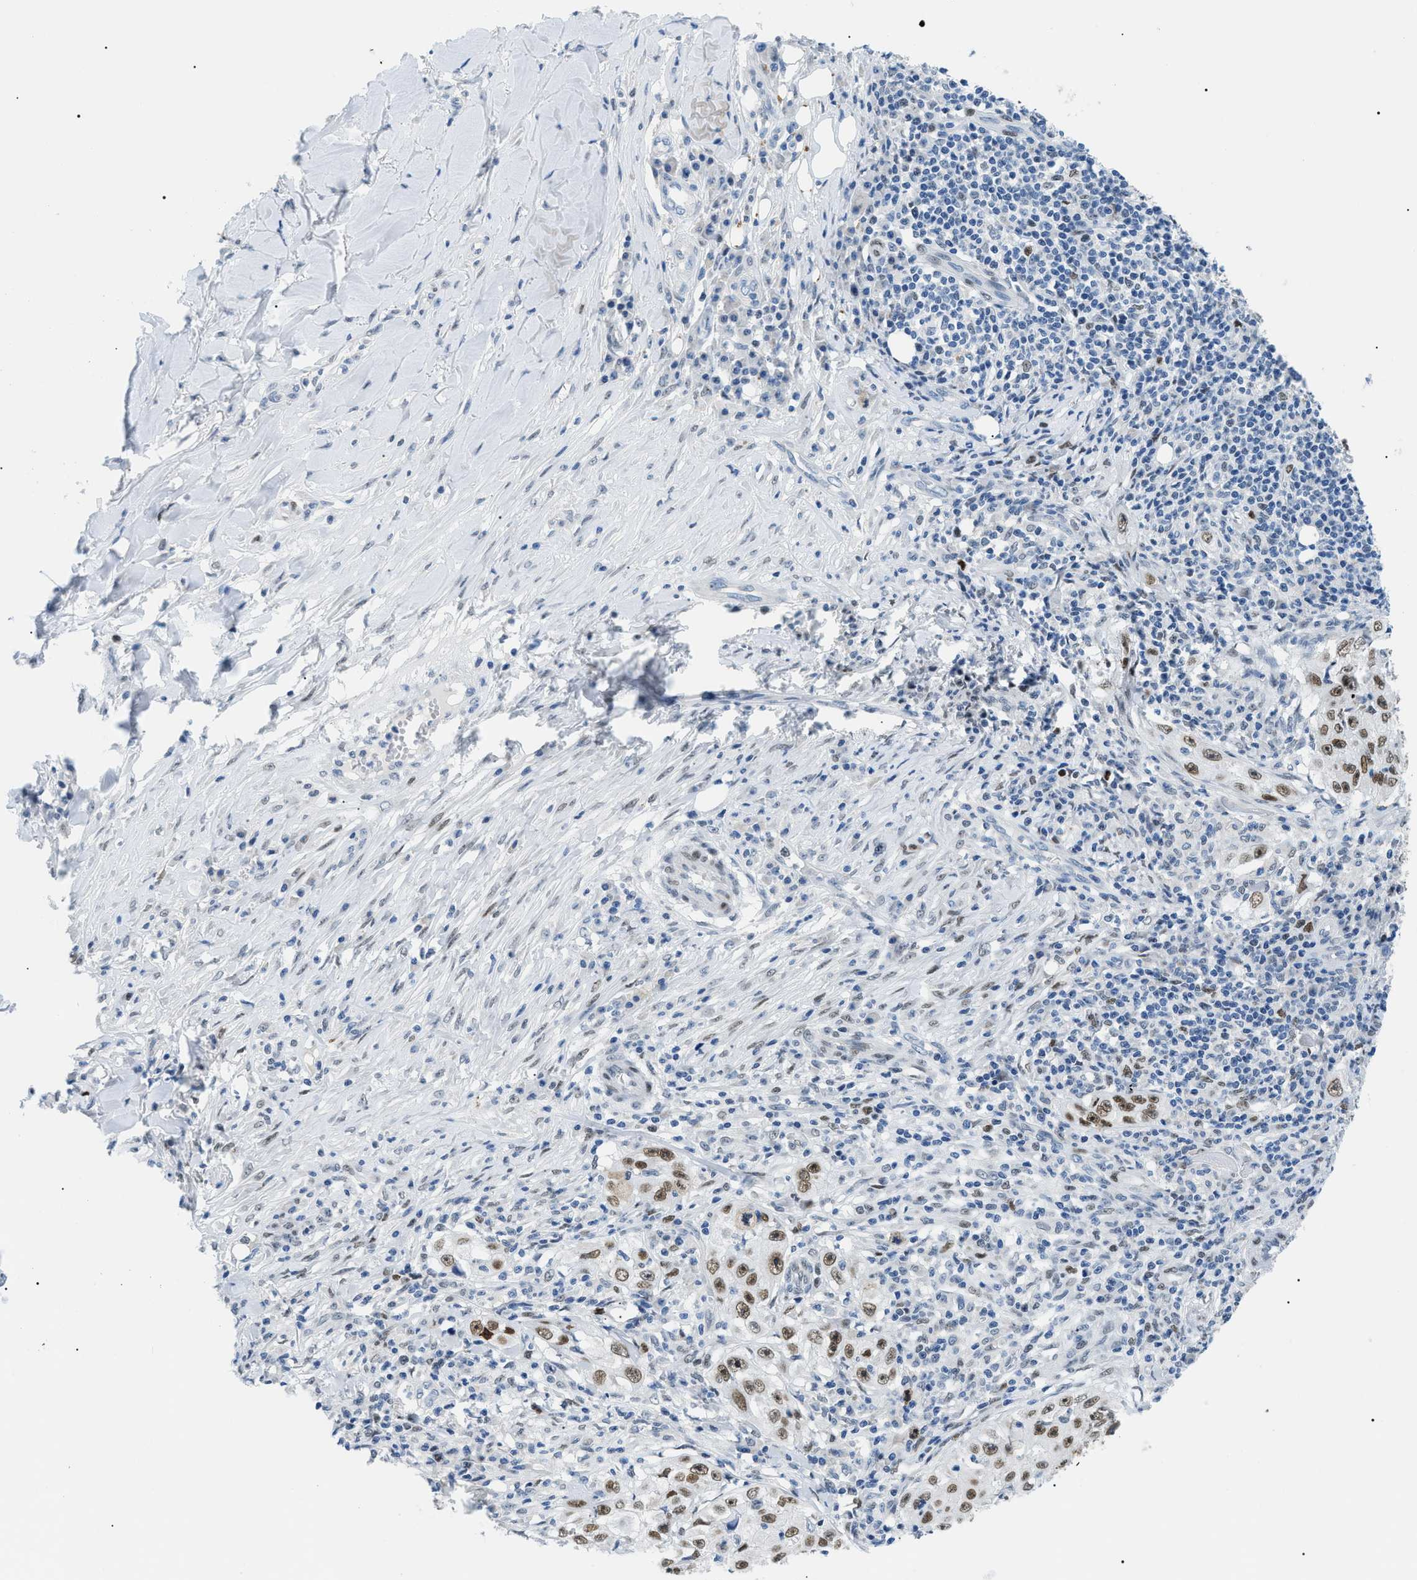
{"staining": {"intensity": "moderate", "quantity": ">75%", "location": "nuclear"}, "tissue": "skin cancer", "cell_type": "Tumor cells", "image_type": "cancer", "snomed": [{"axis": "morphology", "description": "Squamous cell carcinoma, NOS"}, {"axis": "topography", "description": "Skin"}], "caption": "Human skin squamous cell carcinoma stained for a protein (brown) reveals moderate nuclear positive positivity in about >75% of tumor cells.", "gene": "SMARCC1", "patient": {"sex": "male", "age": 86}}